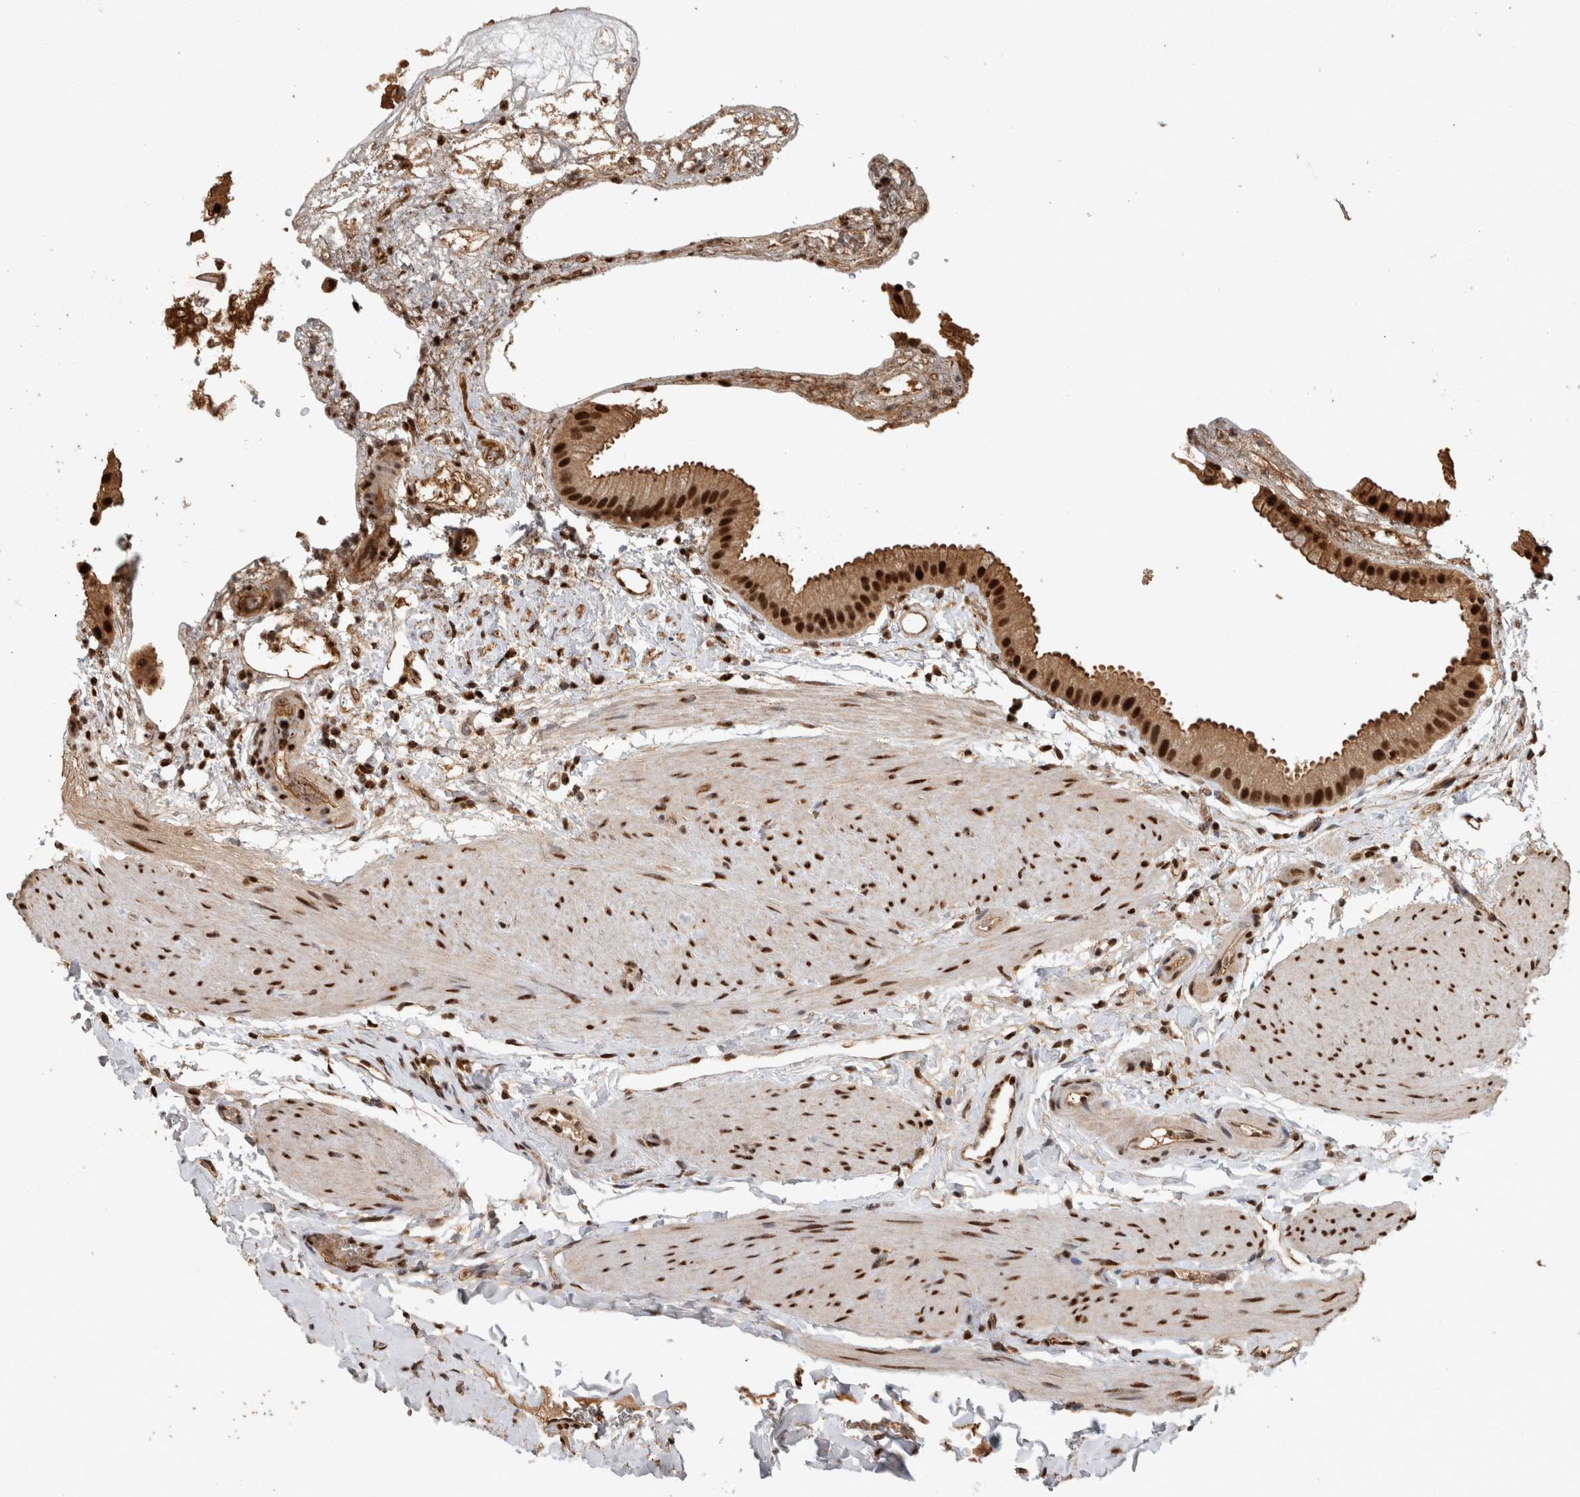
{"staining": {"intensity": "strong", "quantity": ">75%", "location": "nuclear"}, "tissue": "gallbladder", "cell_type": "Glandular cells", "image_type": "normal", "snomed": [{"axis": "morphology", "description": "Normal tissue, NOS"}, {"axis": "topography", "description": "Gallbladder"}], "caption": "Protein staining of unremarkable gallbladder shows strong nuclear expression in about >75% of glandular cells. The protein is stained brown, and the nuclei are stained in blue (DAB (3,3'-diaminobenzidine) IHC with brightfield microscopy, high magnification).", "gene": "RAD50", "patient": {"sex": "female", "age": 64}}